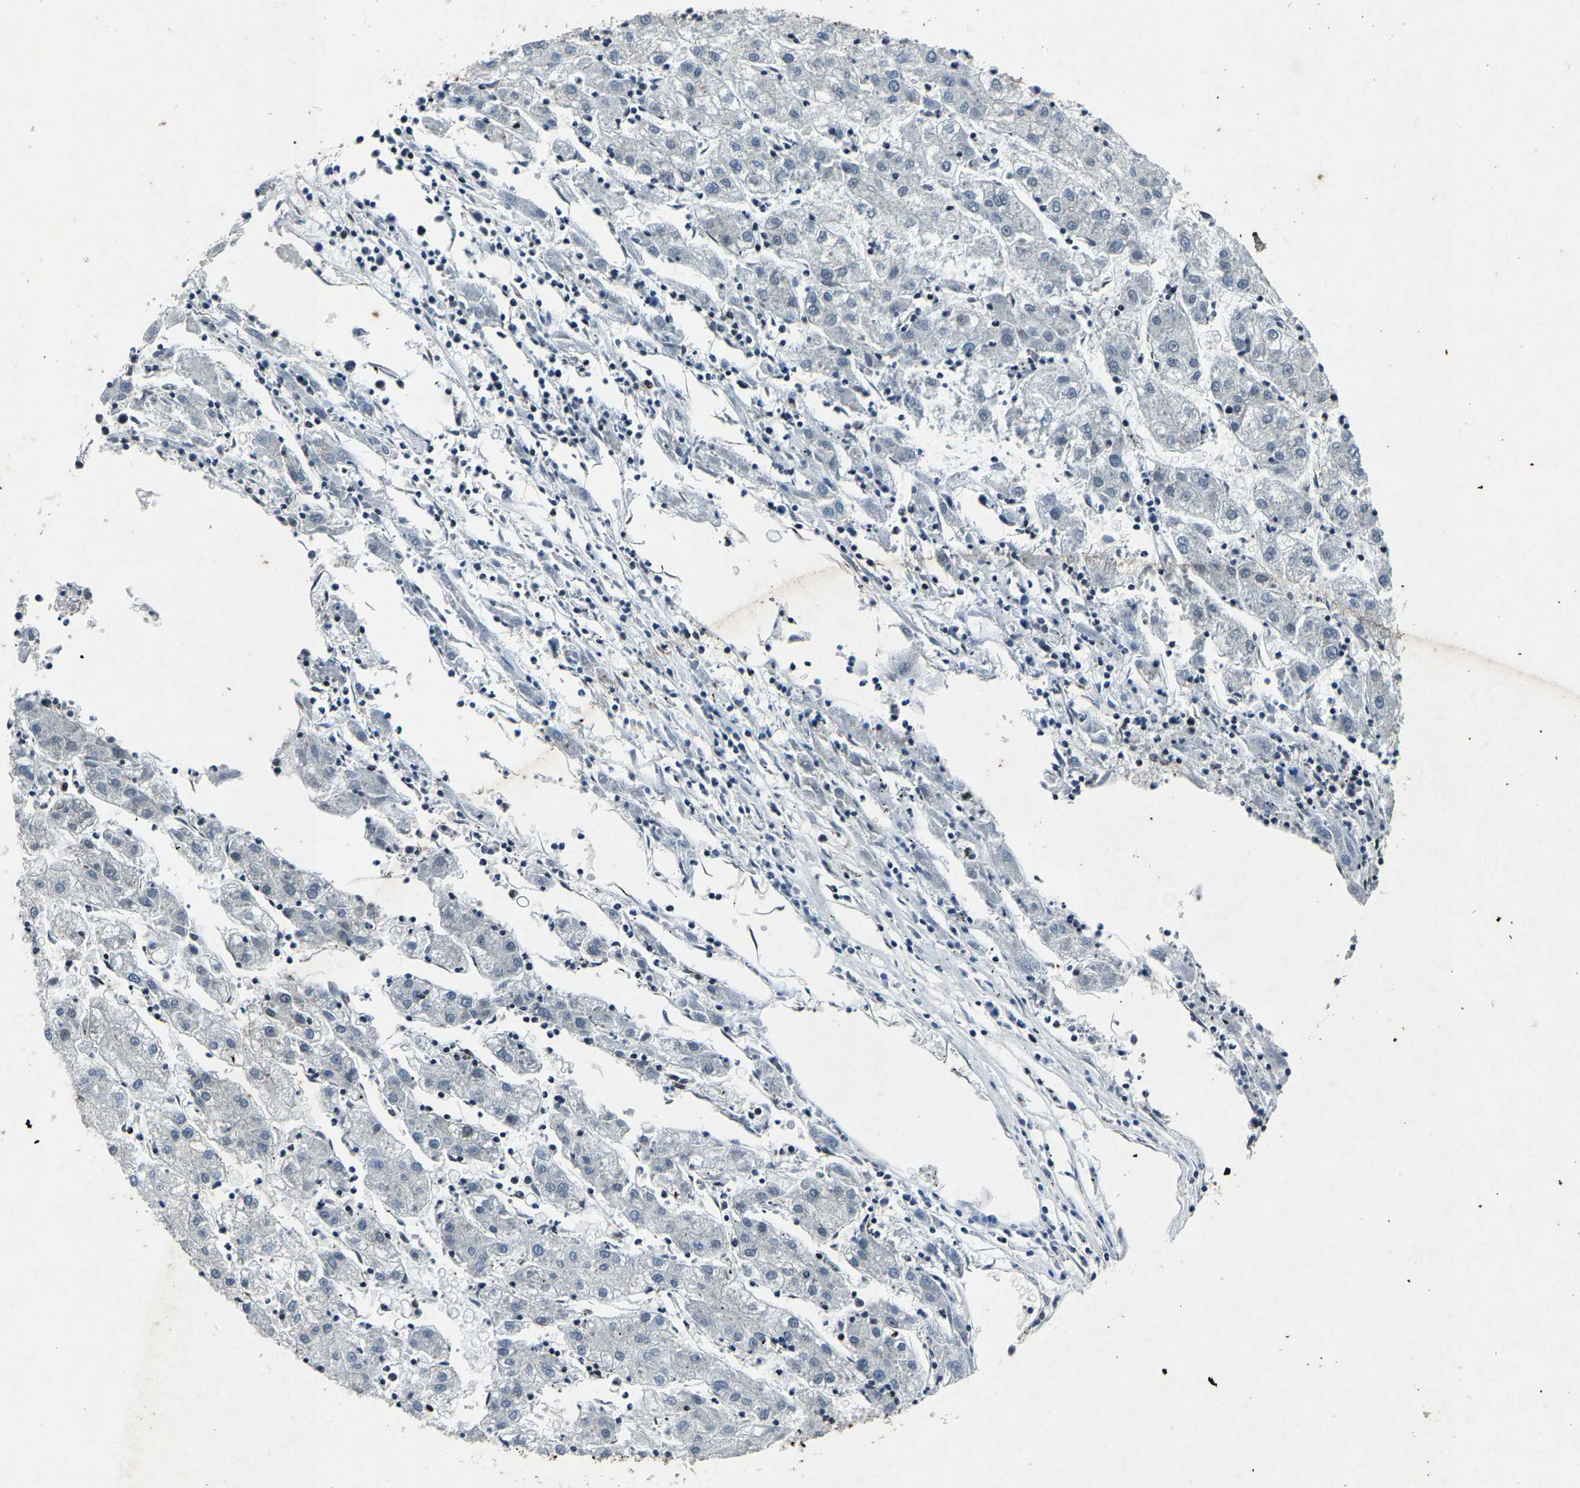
{"staining": {"intensity": "negative", "quantity": "none", "location": "none"}, "tissue": "liver cancer", "cell_type": "Tumor cells", "image_type": "cancer", "snomed": [{"axis": "morphology", "description": "Carcinoma, Hepatocellular, NOS"}, {"axis": "topography", "description": "Liver"}], "caption": "Image shows no significant protein staining in tumor cells of liver cancer (hepatocellular carcinoma).", "gene": "ATXN3", "patient": {"sex": "male", "age": 72}}